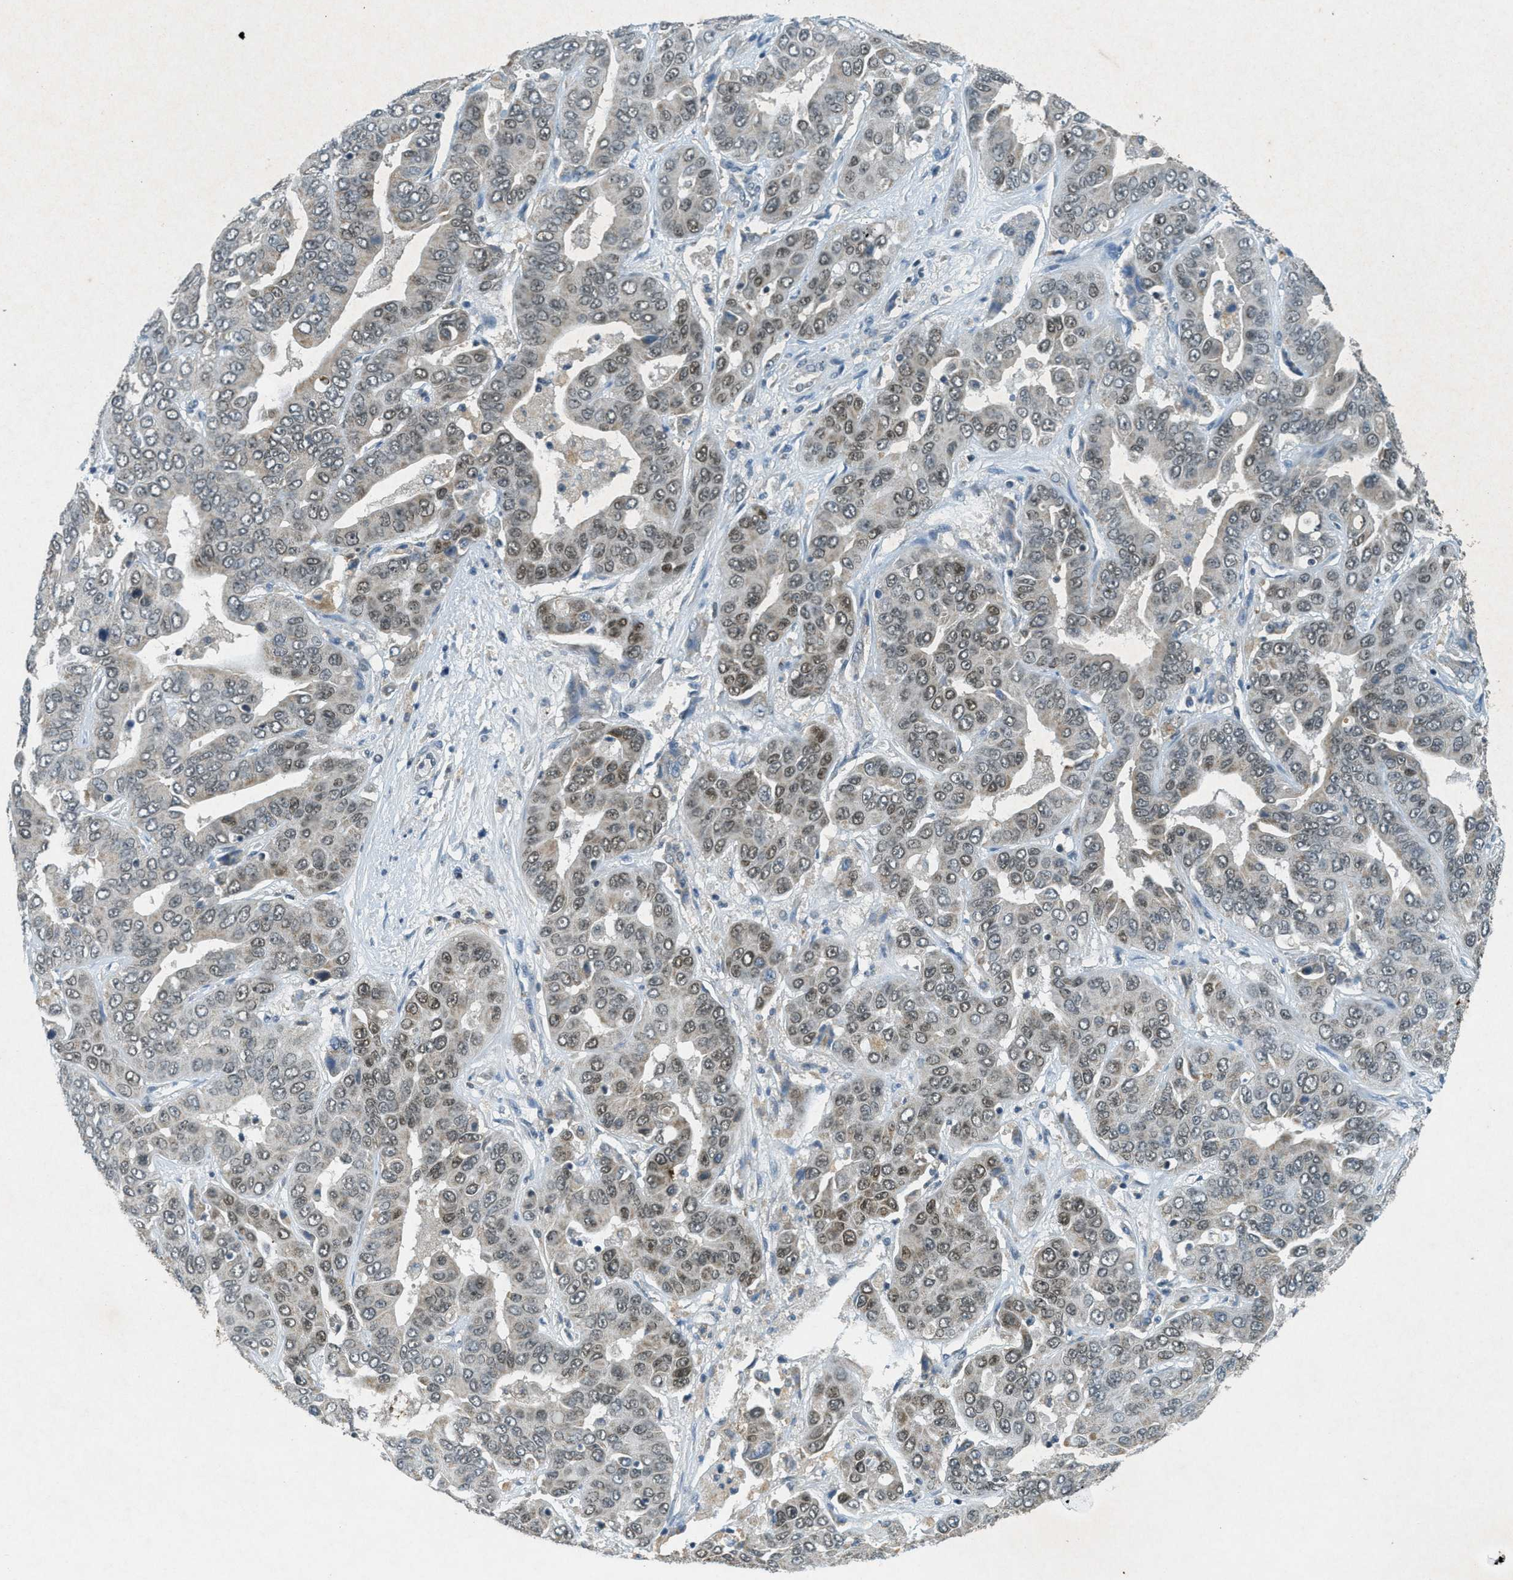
{"staining": {"intensity": "weak", "quantity": ">75%", "location": "nuclear"}, "tissue": "liver cancer", "cell_type": "Tumor cells", "image_type": "cancer", "snomed": [{"axis": "morphology", "description": "Cholangiocarcinoma"}, {"axis": "topography", "description": "Liver"}], "caption": "Weak nuclear positivity for a protein is seen in about >75% of tumor cells of liver cholangiocarcinoma using immunohistochemistry (IHC).", "gene": "TCF20", "patient": {"sex": "female", "age": 52}}